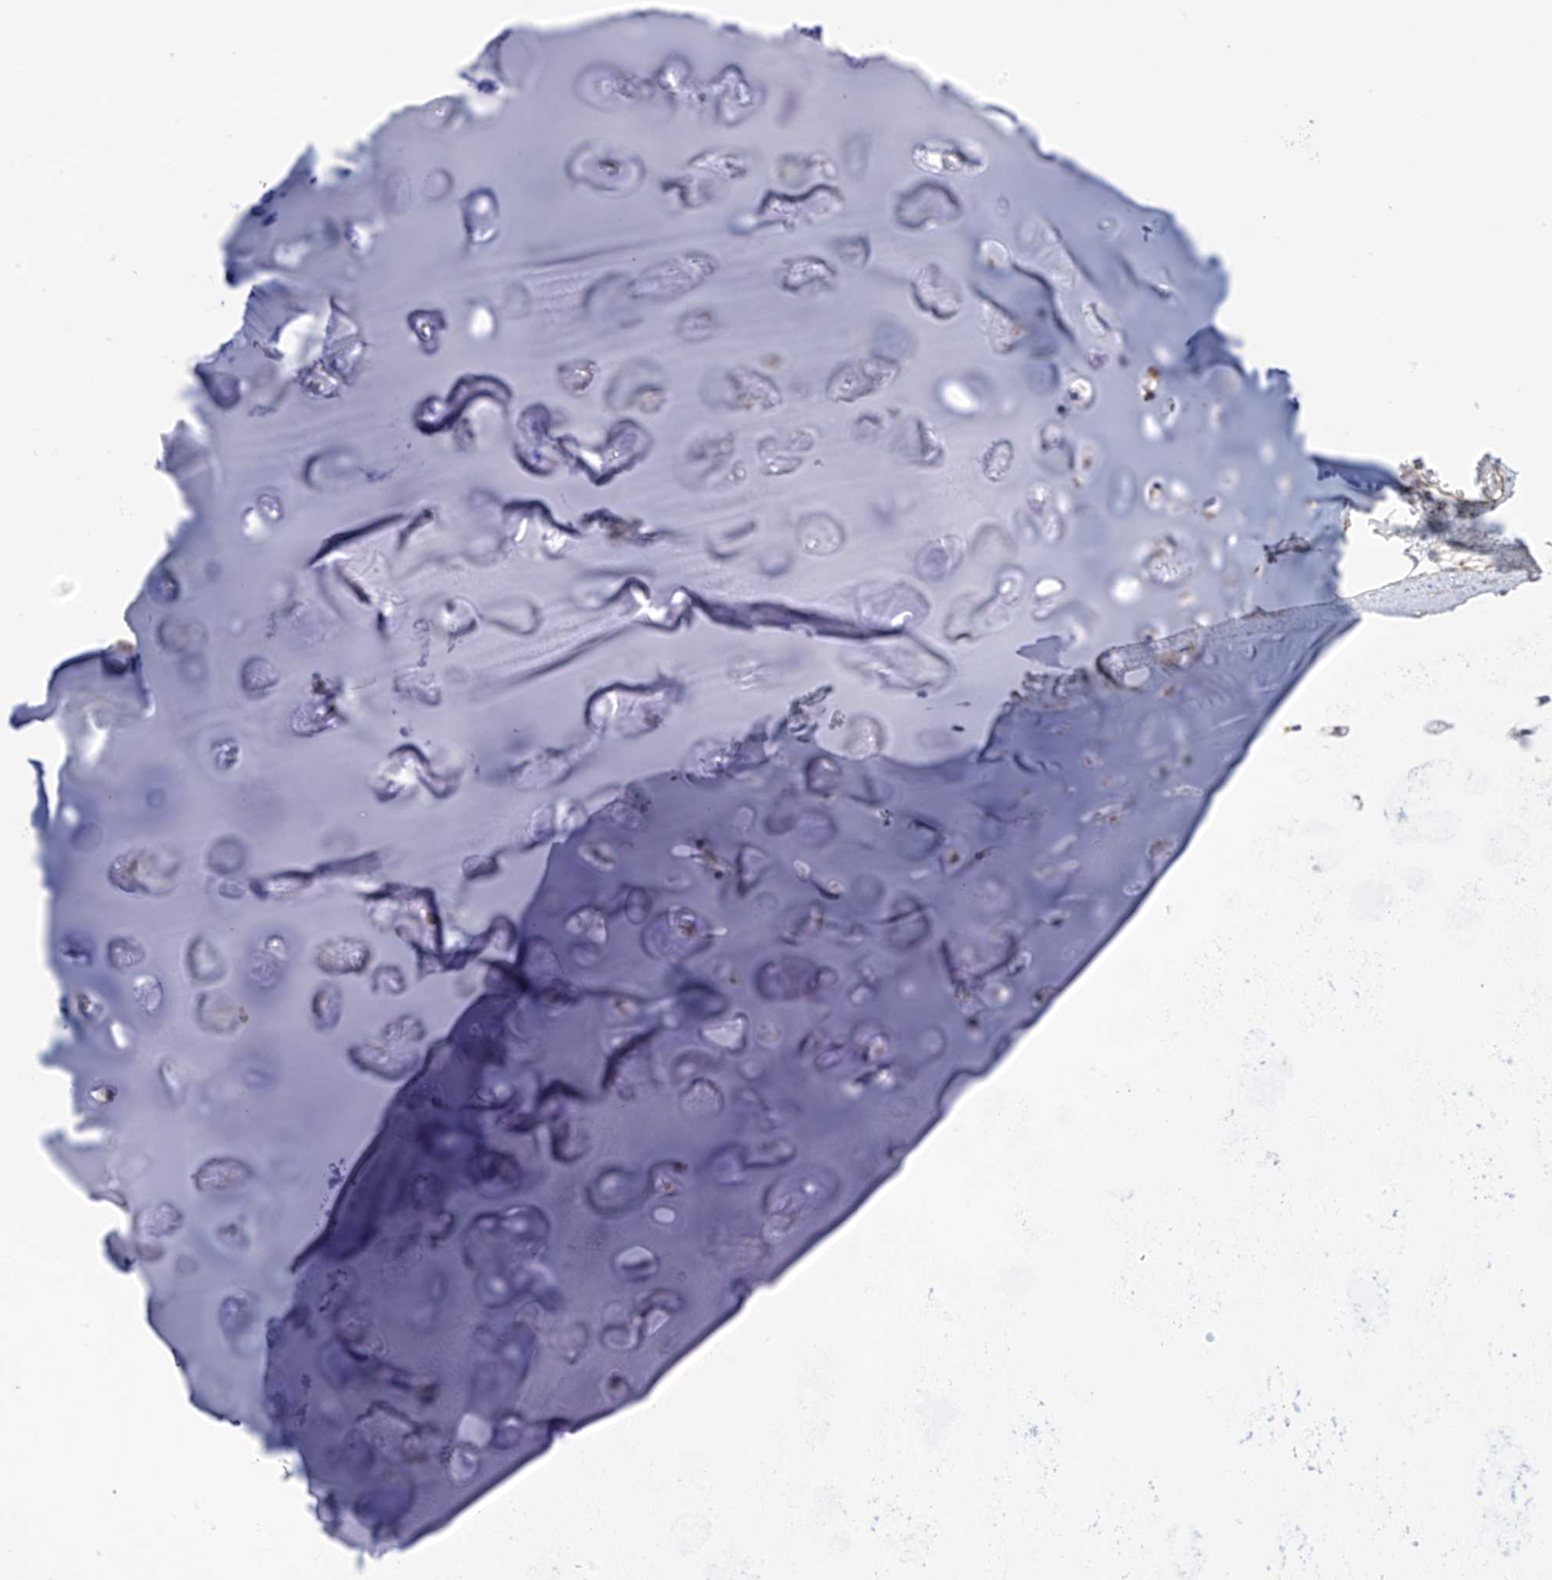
{"staining": {"intensity": "weak", "quantity": "<25%", "location": "cytoplasmic/membranous"}, "tissue": "adipose tissue", "cell_type": "Adipocytes", "image_type": "normal", "snomed": [{"axis": "morphology", "description": "Normal tissue, NOS"}, {"axis": "topography", "description": "Cartilage tissue"}], "caption": "The photomicrograph demonstrates no significant positivity in adipocytes of adipose tissue.", "gene": "KIAA1522", "patient": {"sex": "female", "age": 63}}